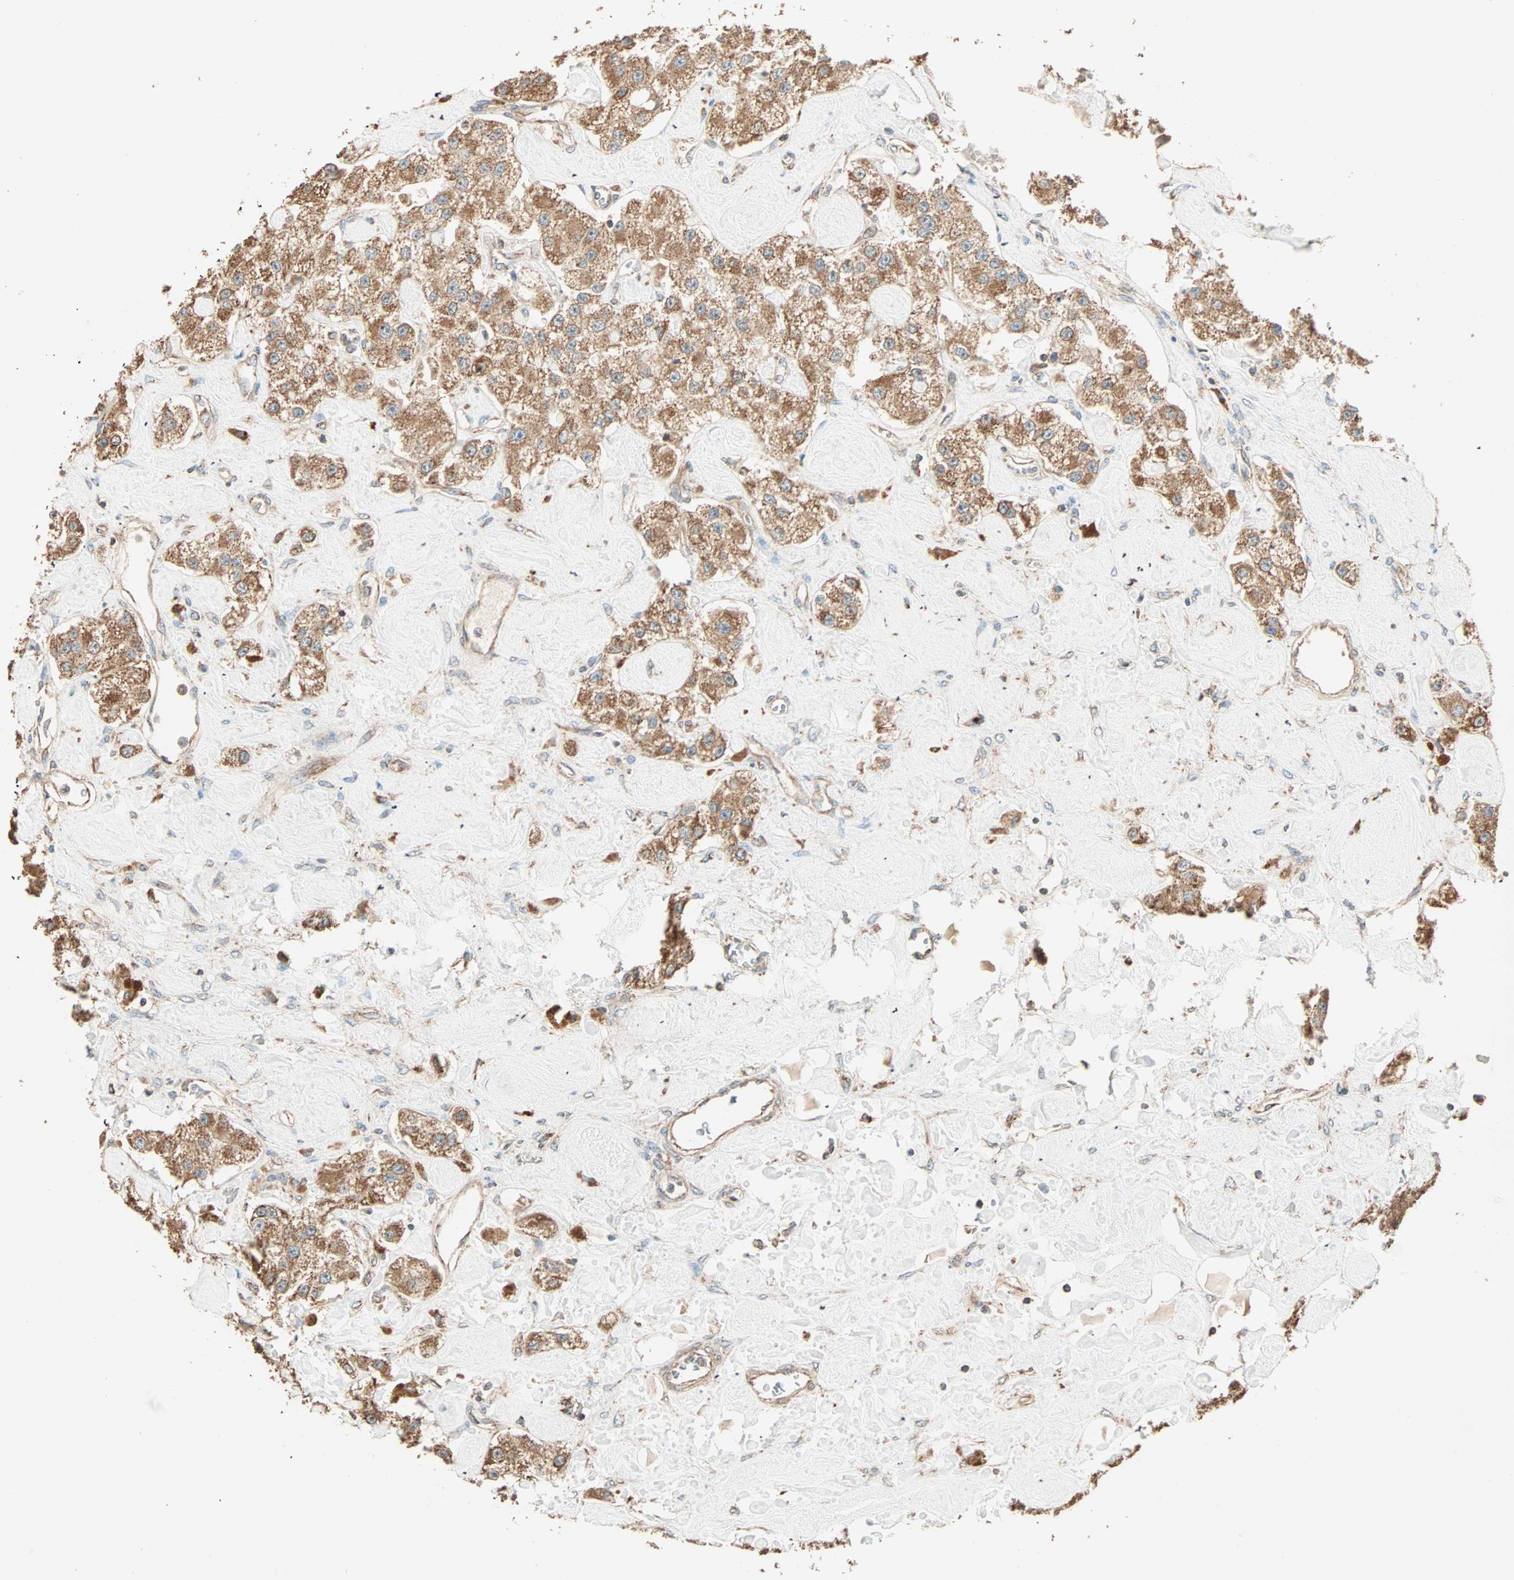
{"staining": {"intensity": "moderate", "quantity": ">75%", "location": "cytoplasmic/membranous"}, "tissue": "carcinoid", "cell_type": "Tumor cells", "image_type": "cancer", "snomed": [{"axis": "morphology", "description": "Carcinoid, malignant, NOS"}, {"axis": "topography", "description": "Pancreas"}], "caption": "Carcinoid (malignant) stained for a protein (brown) reveals moderate cytoplasmic/membranous positive expression in approximately >75% of tumor cells.", "gene": "EIF4G2", "patient": {"sex": "male", "age": 41}}